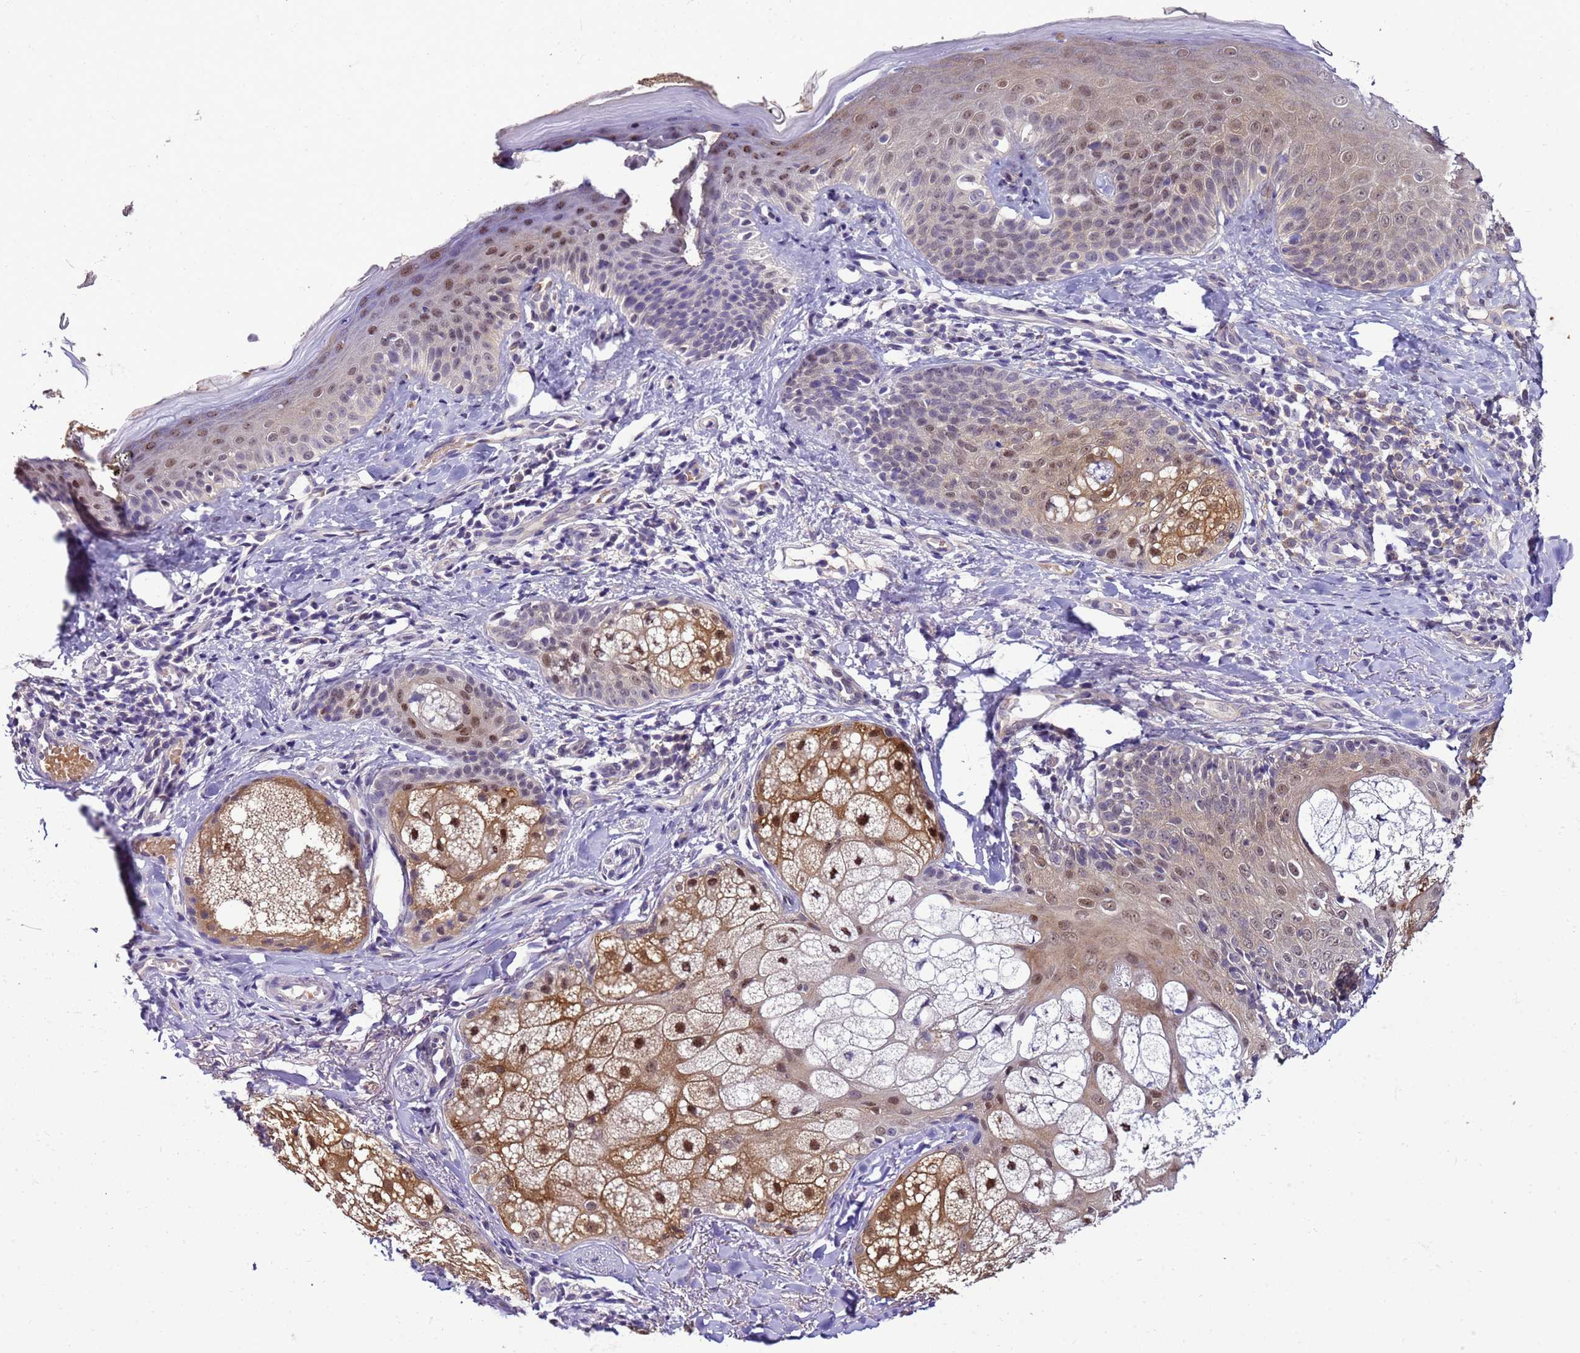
{"staining": {"intensity": "weak", "quantity": ">75%", "location": "cytoplasmic/membranous"}, "tissue": "skin", "cell_type": "Fibroblasts", "image_type": "normal", "snomed": [{"axis": "morphology", "description": "Normal tissue, NOS"}, {"axis": "topography", "description": "Skin"}], "caption": "Immunohistochemistry (IHC) photomicrograph of unremarkable skin: human skin stained using immunohistochemistry (IHC) shows low levels of weak protein expression localized specifically in the cytoplasmic/membranous of fibroblasts, appearing as a cytoplasmic/membranous brown color.", "gene": "DDI2", "patient": {"sex": "male", "age": 57}}